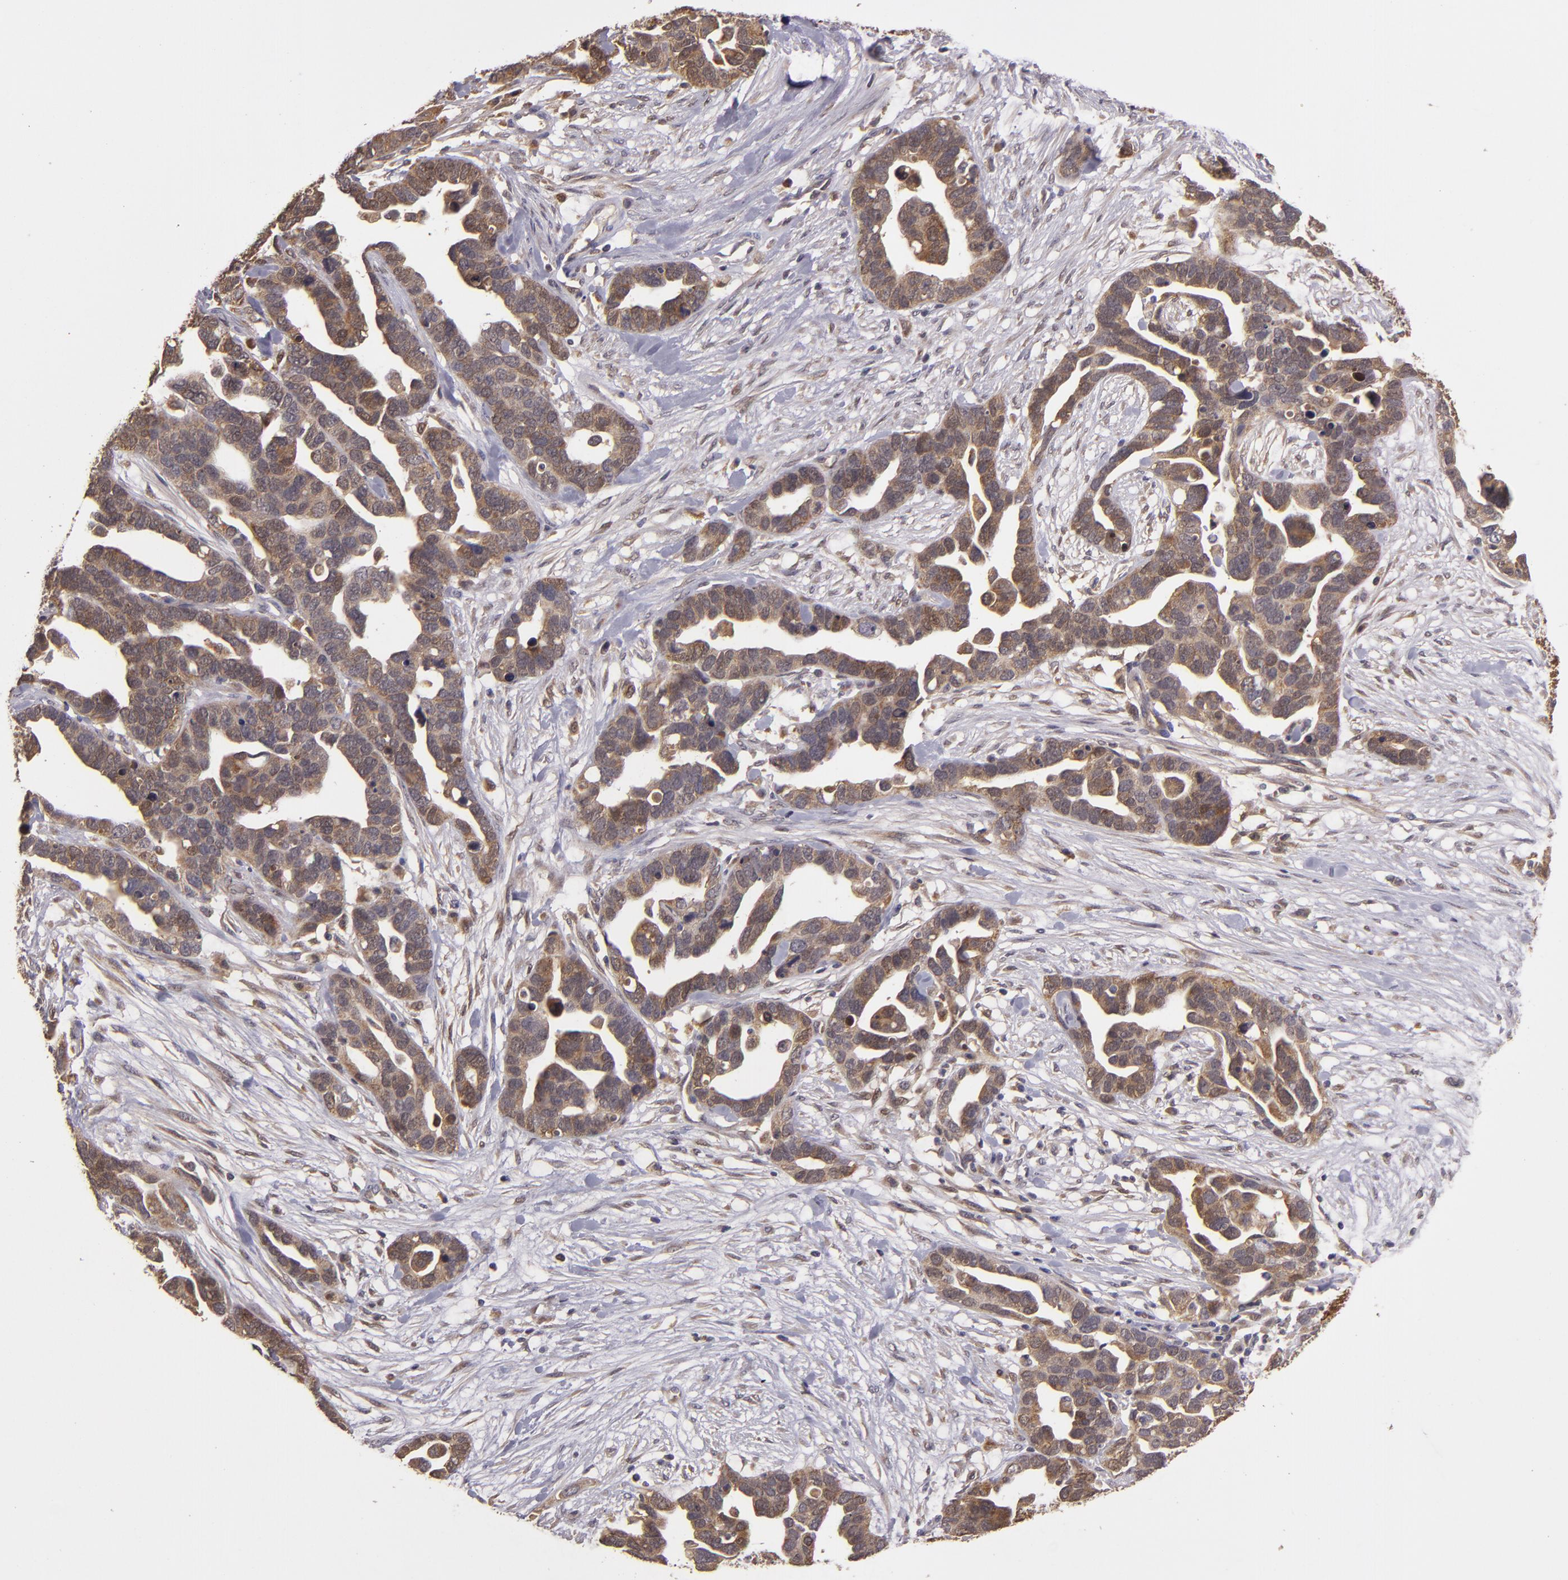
{"staining": {"intensity": "weak", "quantity": ">75%", "location": "cytoplasmic/membranous"}, "tissue": "ovarian cancer", "cell_type": "Tumor cells", "image_type": "cancer", "snomed": [{"axis": "morphology", "description": "Cystadenocarcinoma, serous, NOS"}, {"axis": "topography", "description": "Ovary"}], "caption": "A high-resolution image shows immunohistochemistry (IHC) staining of ovarian cancer, which displays weak cytoplasmic/membranous staining in about >75% of tumor cells. Using DAB (brown) and hematoxylin (blue) stains, captured at high magnification using brightfield microscopy.", "gene": "FHIT", "patient": {"sex": "female", "age": 54}}